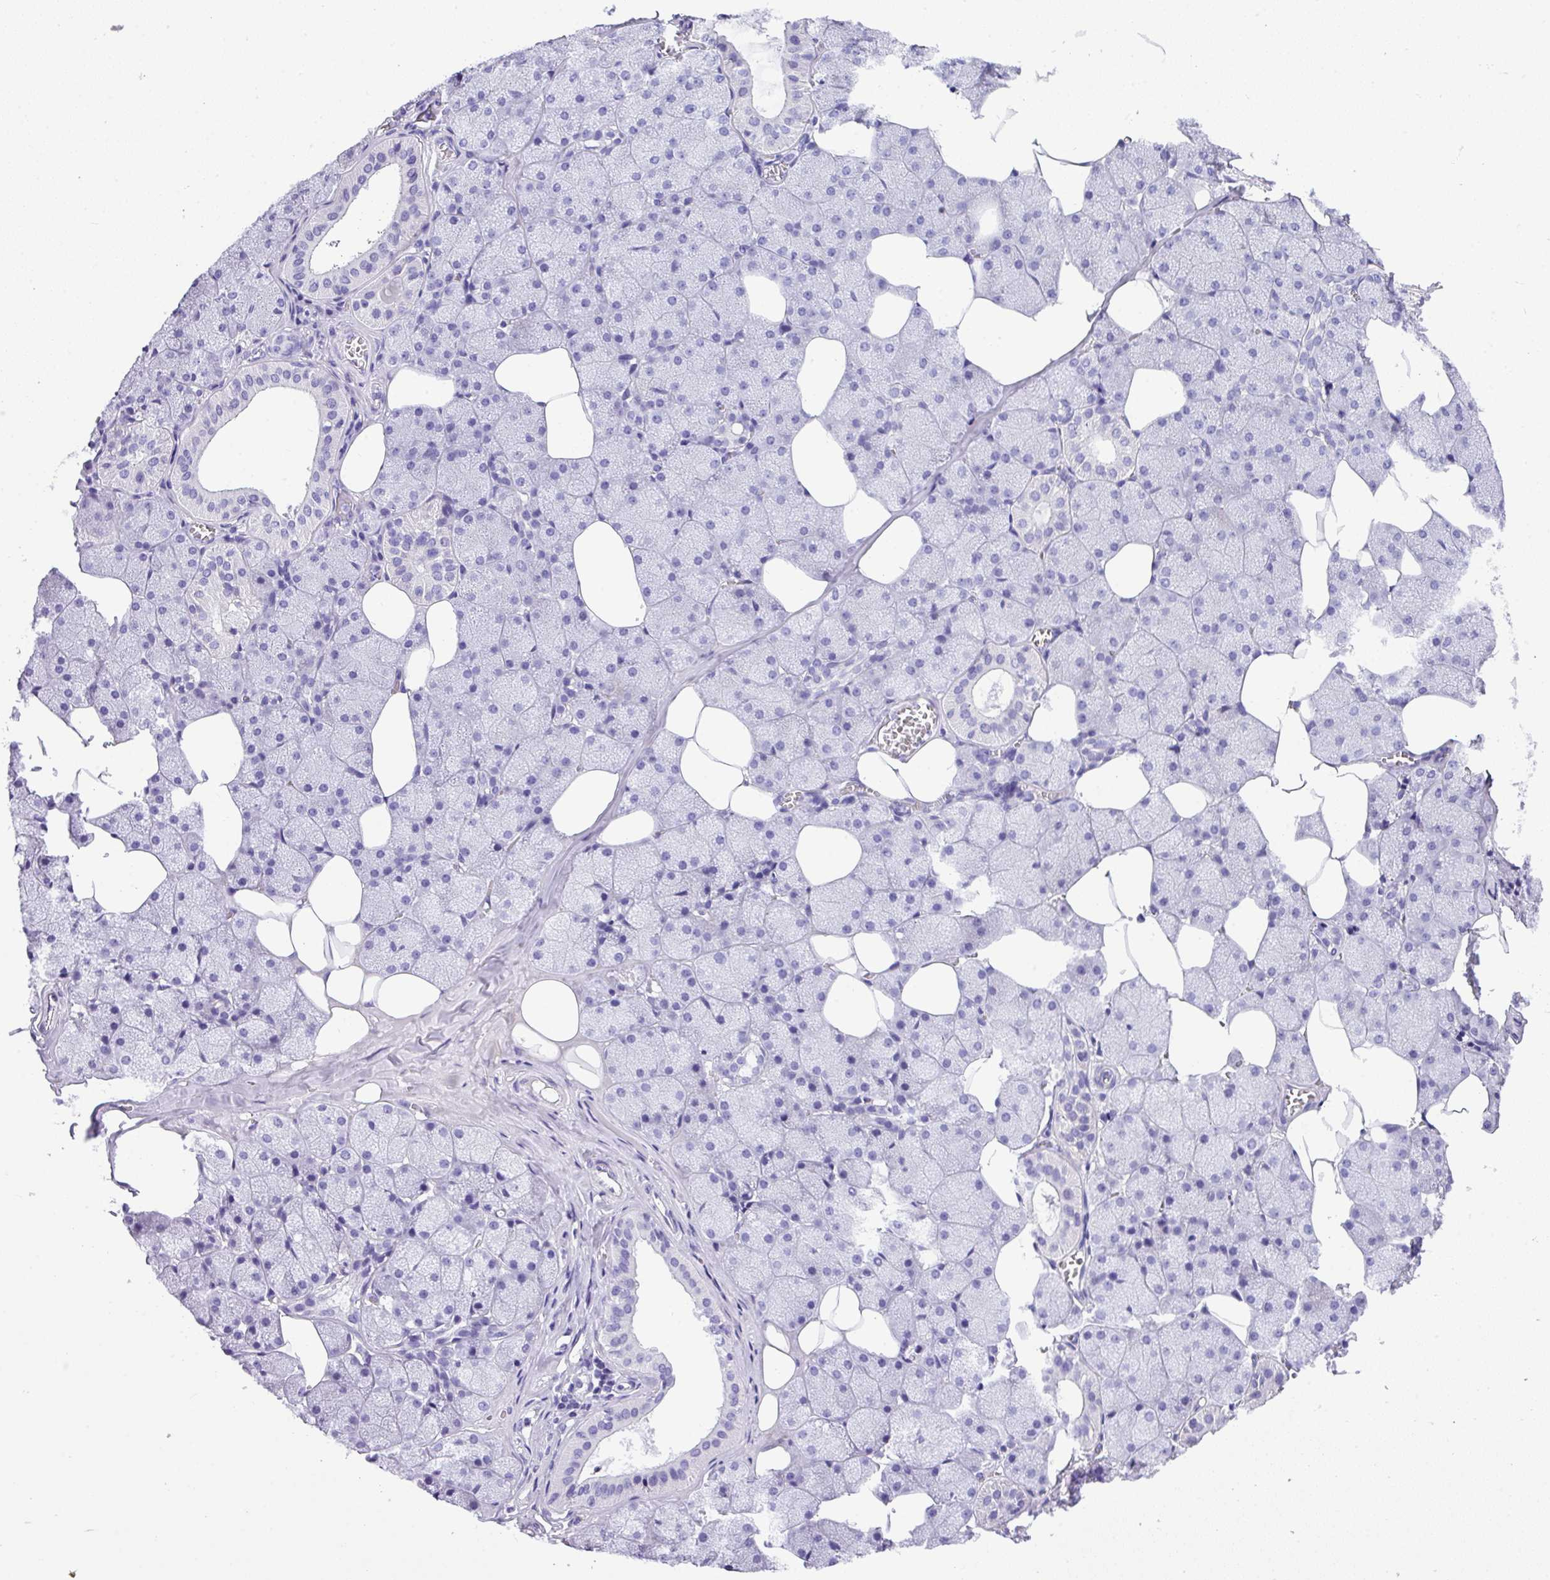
{"staining": {"intensity": "negative", "quantity": "none", "location": "none"}, "tissue": "salivary gland", "cell_type": "Glandular cells", "image_type": "normal", "snomed": [{"axis": "morphology", "description": "Normal tissue, NOS"}, {"axis": "topography", "description": "Salivary gland"}, {"axis": "topography", "description": "Peripheral nerve tissue"}], "caption": "Glandular cells are negative for protein expression in normal human salivary gland.", "gene": "MUC21", "patient": {"sex": "male", "age": 38}}